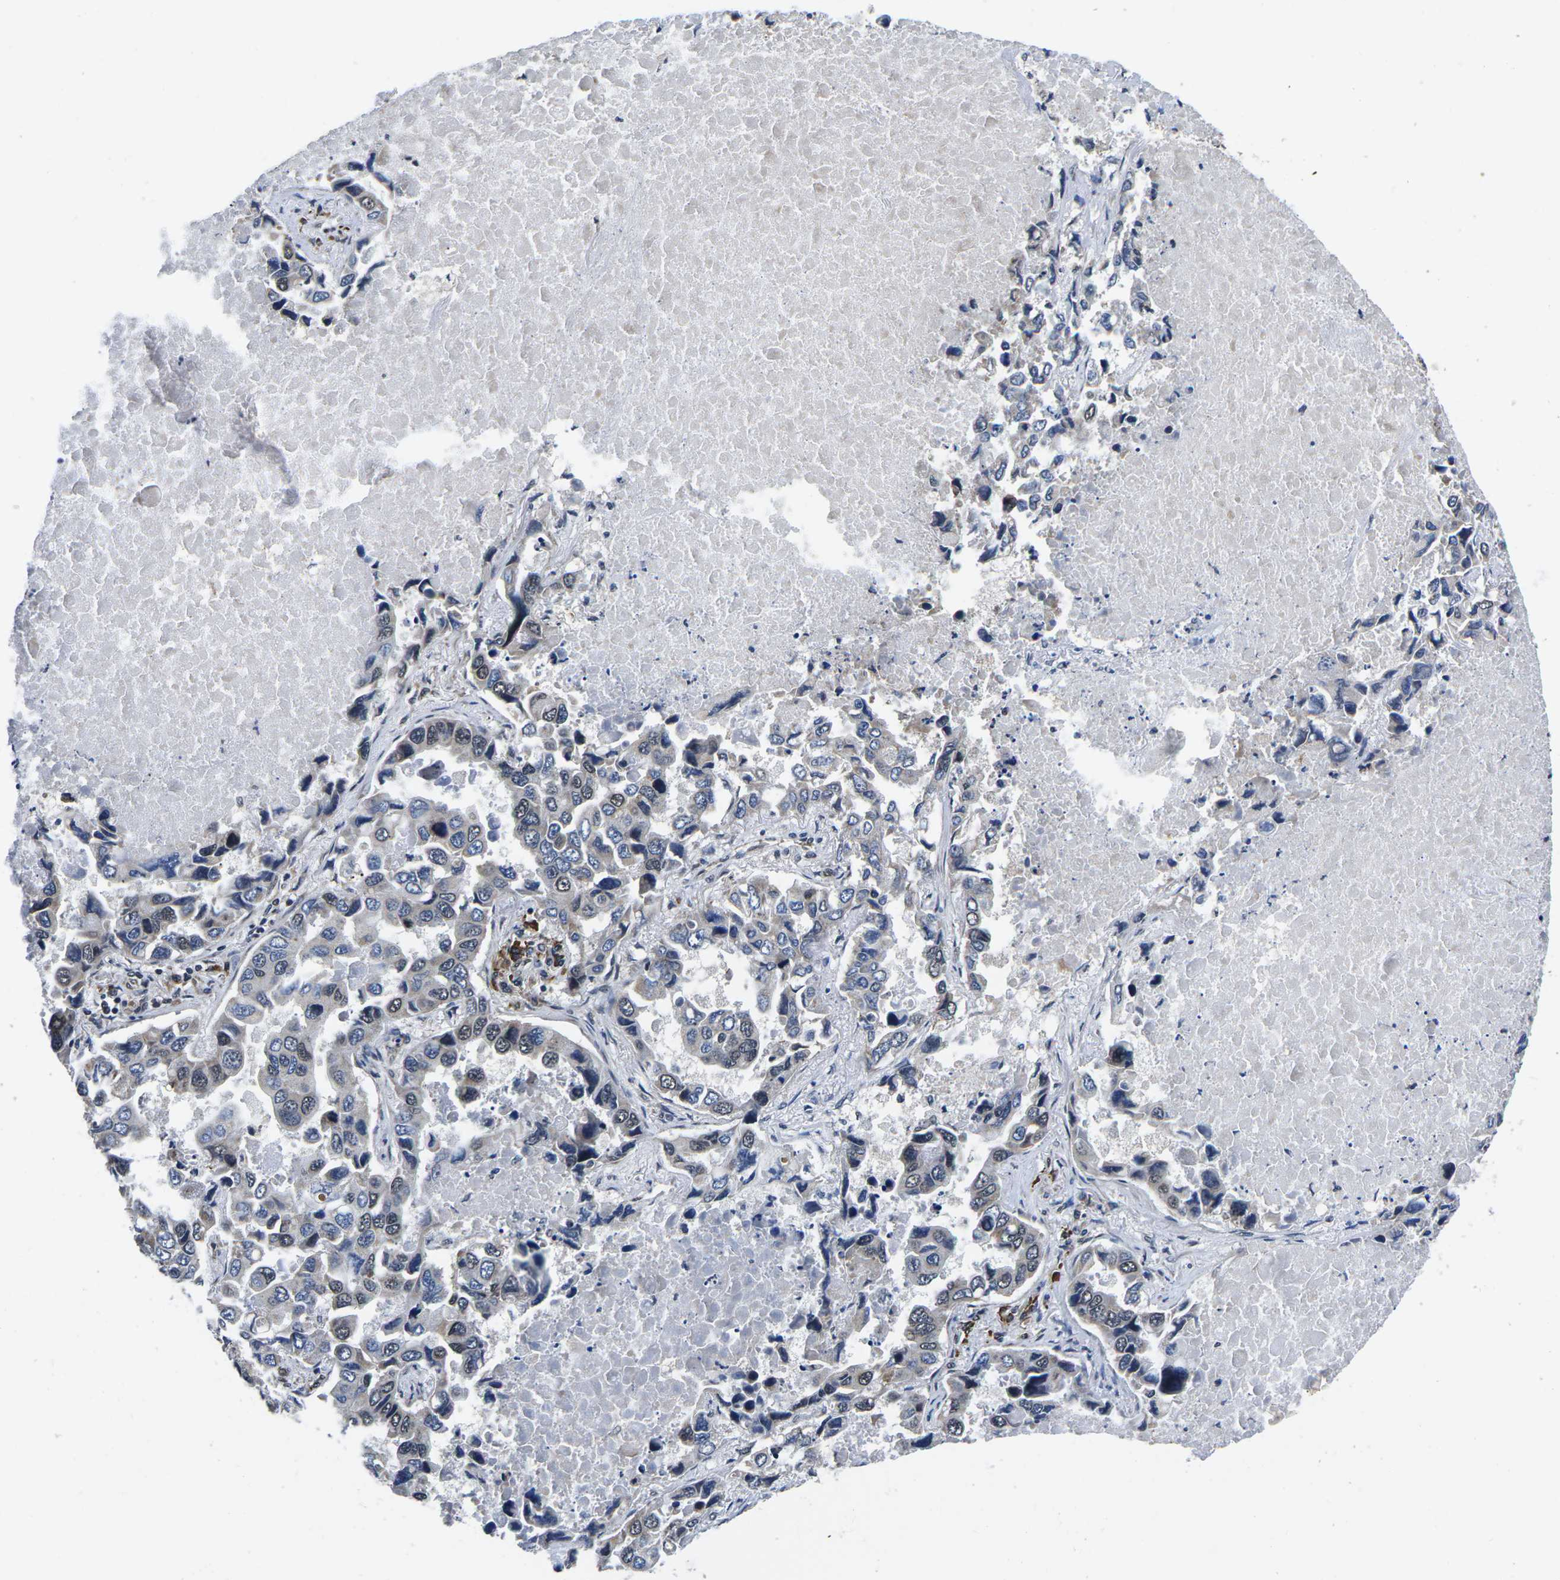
{"staining": {"intensity": "weak", "quantity": "<25%", "location": "nuclear"}, "tissue": "lung cancer", "cell_type": "Tumor cells", "image_type": "cancer", "snomed": [{"axis": "morphology", "description": "Adenocarcinoma, NOS"}, {"axis": "topography", "description": "Lung"}], "caption": "Photomicrograph shows no protein positivity in tumor cells of lung adenocarcinoma tissue. (DAB (3,3'-diaminobenzidine) immunohistochemistry (IHC) visualized using brightfield microscopy, high magnification).", "gene": "CCNE1", "patient": {"sex": "male", "age": 64}}